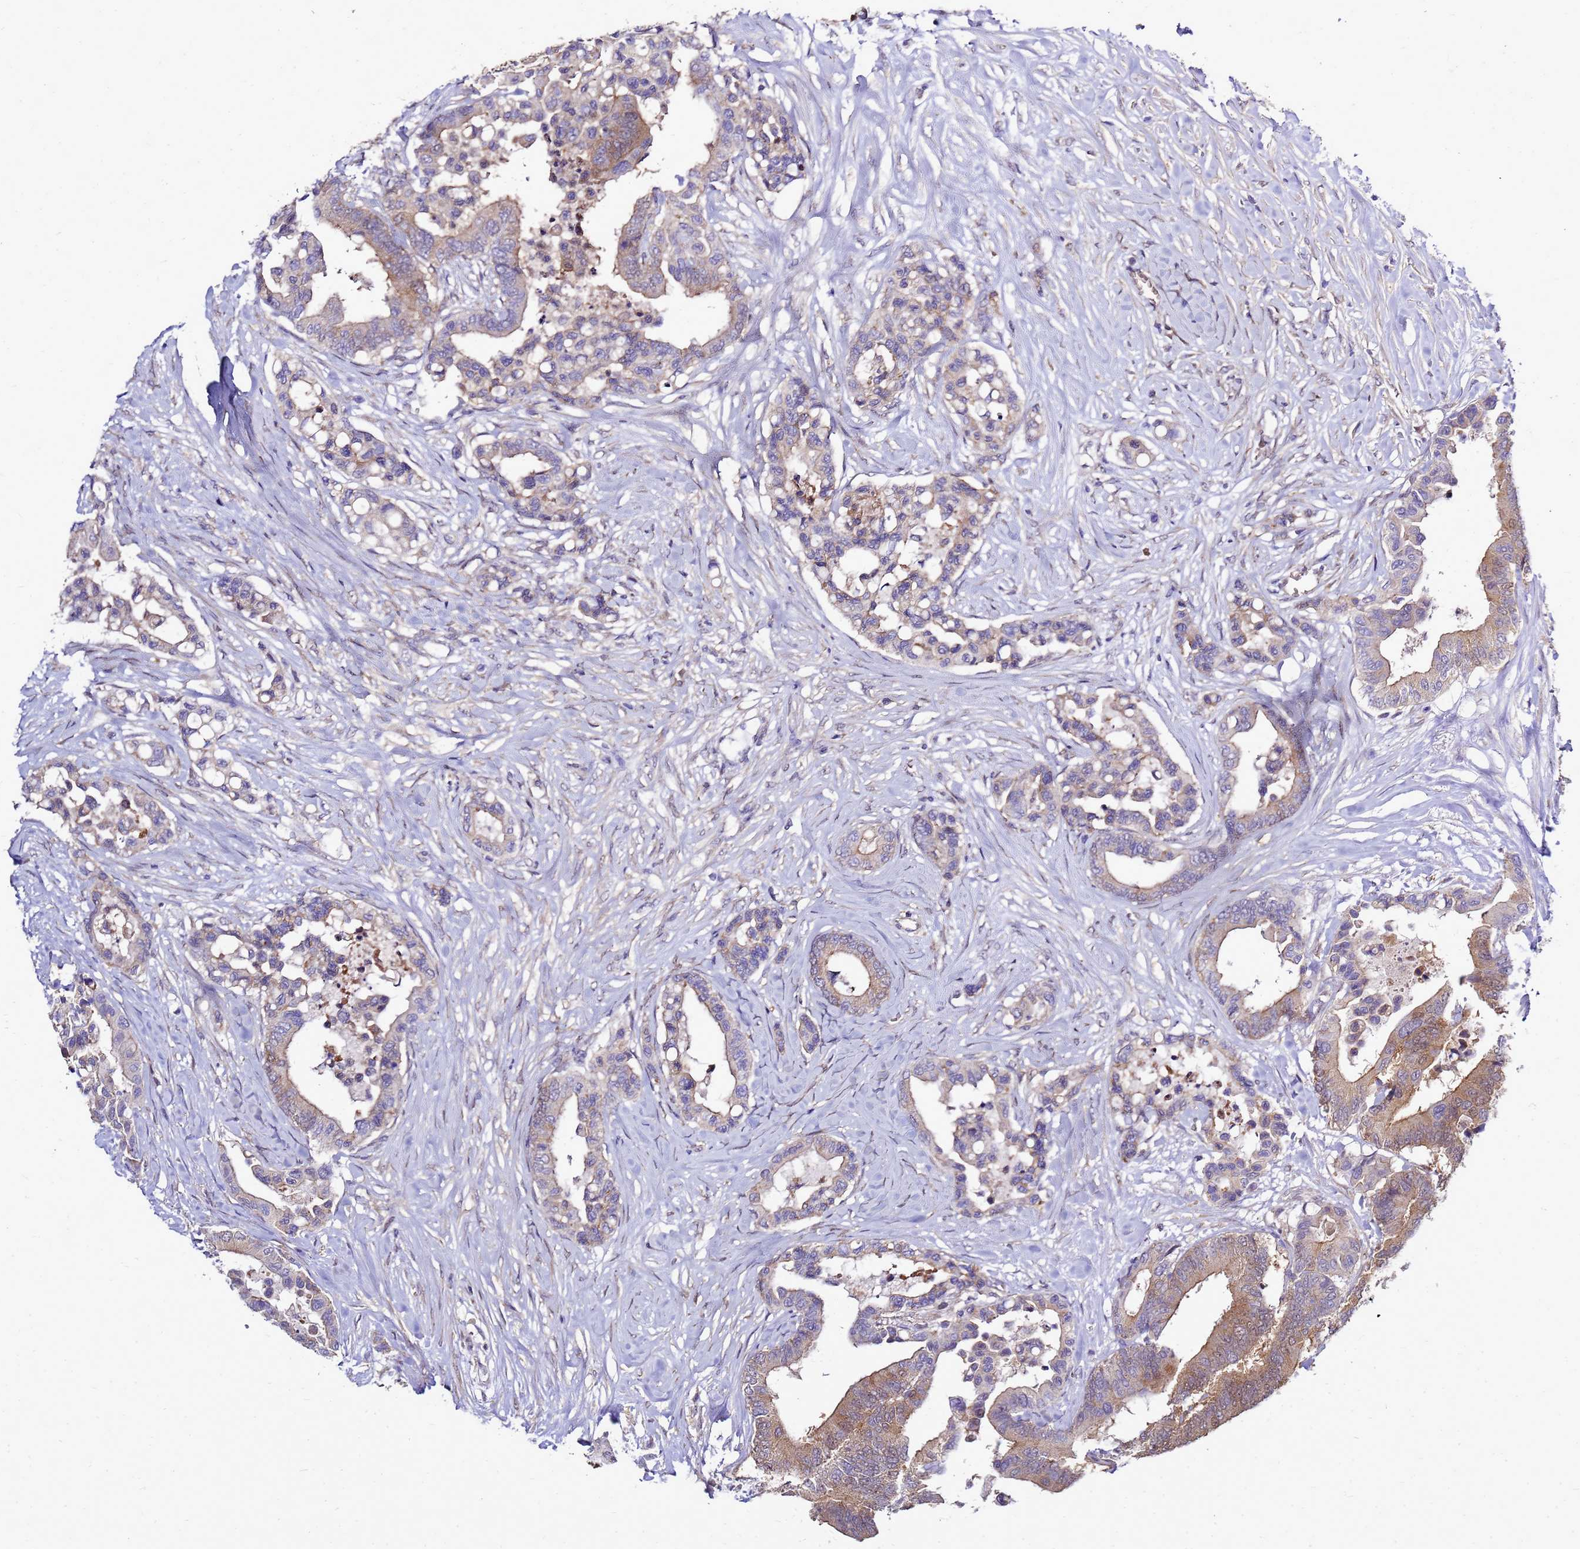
{"staining": {"intensity": "moderate", "quantity": "25%-75%", "location": "cytoplasmic/membranous"}, "tissue": "colorectal cancer", "cell_type": "Tumor cells", "image_type": "cancer", "snomed": [{"axis": "morphology", "description": "Normal tissue, NOS"}, {"axis": "morphology", "description": "Adenocarcinoma, NOS"}, {"axis": "topography", "description": "Colon"}], "caption": "This micrograph displays immunohistochemistry (IHC) staining of human colorectal cancer (adenocarcinoma), with medium moderate cytoplasmic/membranous staining in approximately 25%-75% of tumor cells.", "gene": "EIF4EBP3", "patient": {"sex": "male", "age": 82}}